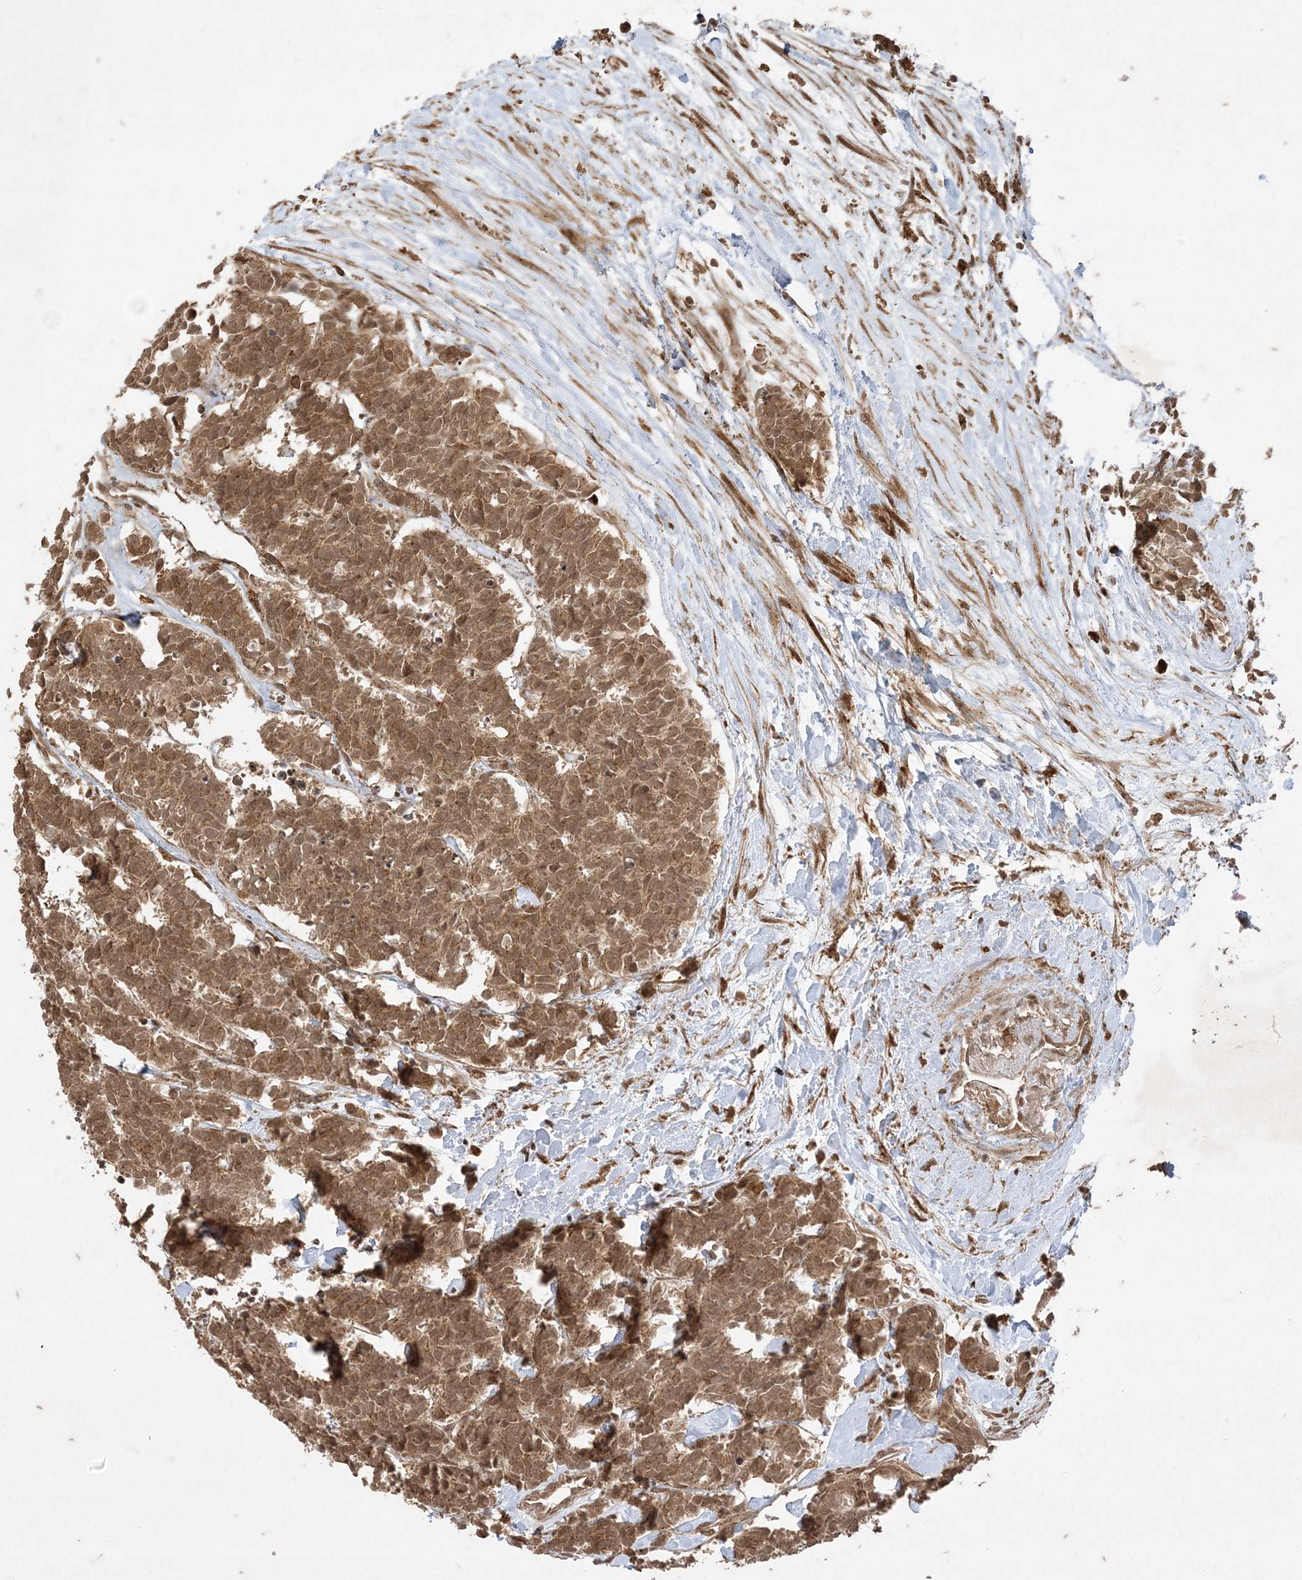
{"staining": {"intensity": "moderate", "quantity": ">75%", "location": "cytoplasmic/membranous,nuclear"}, "tissue": "carcinoid", "cell_type": "Tumor cells", "image_type": "cancer", "snomed": [{"axis": "morphology", "description": "Carcinoma, NOS"}, {"axis": "morphology", "description": "Carcinoid, malignant, NOS"}, {"axis": "topography", "description": "Urinary bladder"}], "caption": "Immunohistochemistry image of neoplastic tissue: carcinoma stained using immunohistochemistry displays medium levels of moderate protein expression localized specifically in the cytoplasmic/membranous and nuclear of tumor cells, appearing as a cytoplasmic/membranous and nuclear brown color.", "gene": "RRAS", "patient": {"sex": "male", "age": 57}}